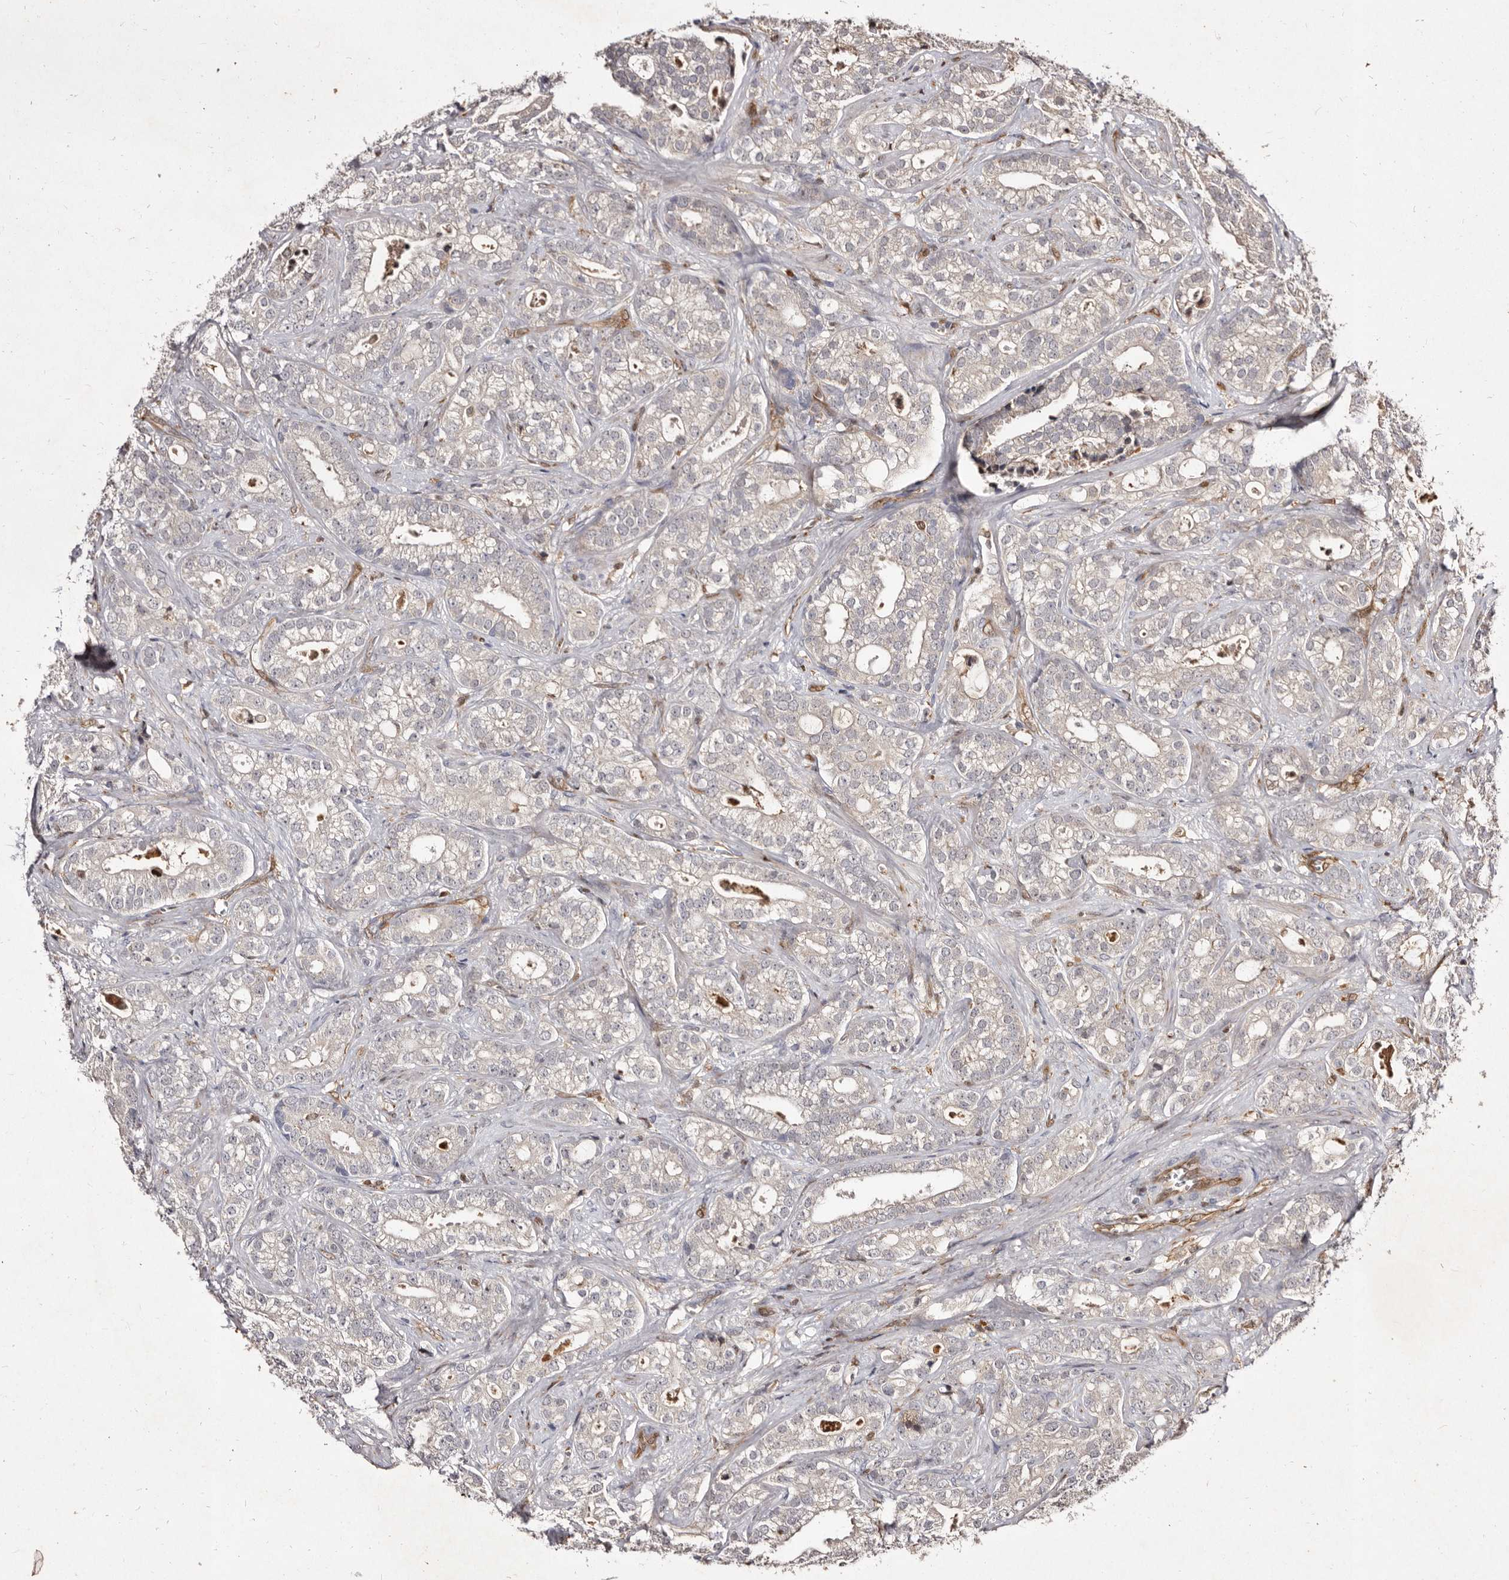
{"staining": {"intensity": "negative", "quantity": "none", "location": "none"}, "tissue": "prostate cancer", "cell_type": "Tumor cells", "image_type": "cancer", "snomed": [{"axis": "morphology", "description": "Adenocarcinoma, High grade"}, {"axis": "topography", "description": "Prostate and seminal vesicle, NOS"}], "caption": "Immunohistochemistry histopathology image of prostate cancer stained for a protein (brown), which shows no staining in tumor cells.", "gene": "GIMAP4", "patient": {"sex": "male", "age": 67}}